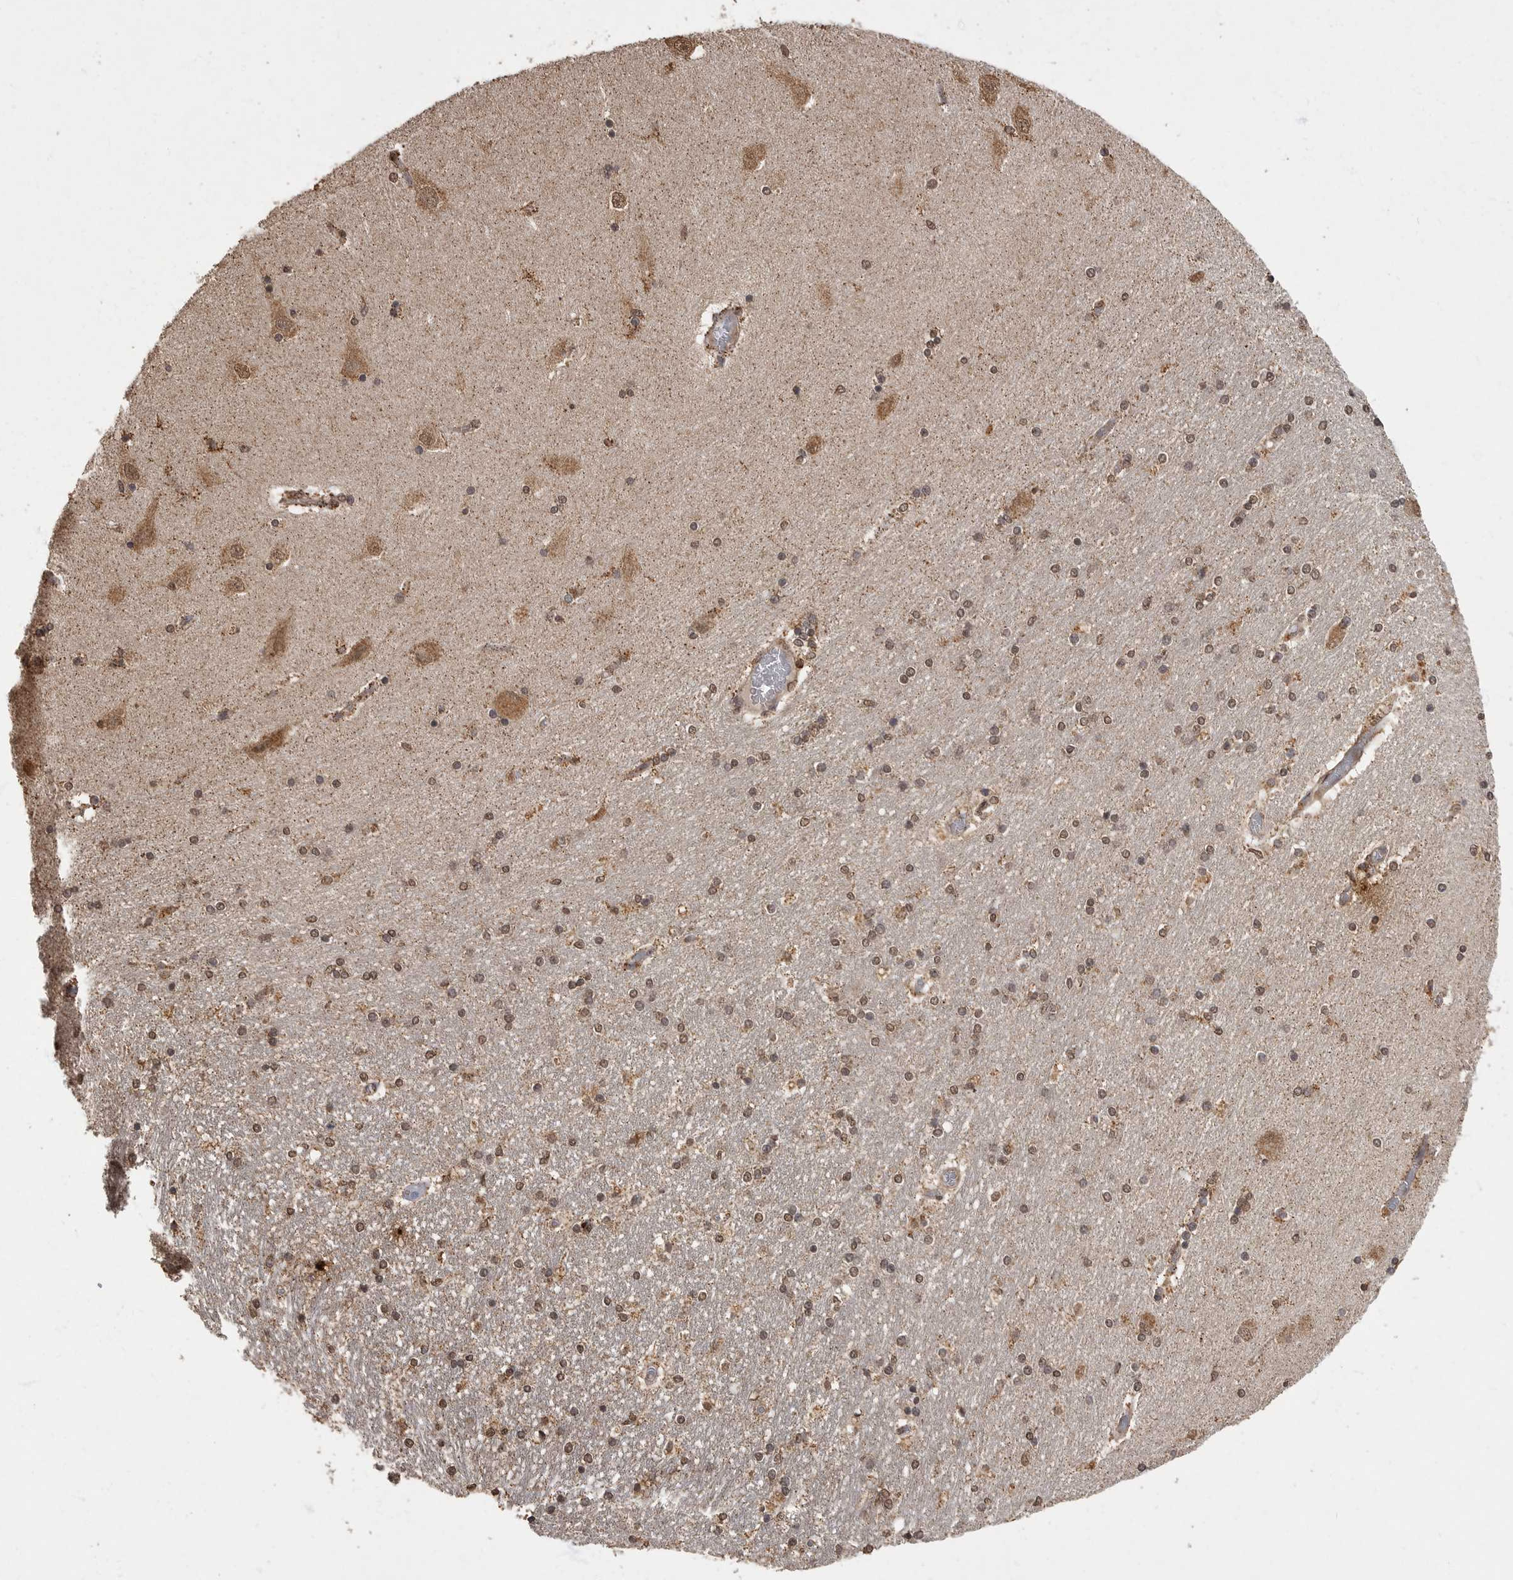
{"staining": {"intensity": "moderate", "quantity": ">75%", "location": "cytoplasmic/membranous,nuclear"}, "tissue": "hippocampus", "cell_type": "Glial cells", "image_type": "normal", "snomed": [{"axis": "morphology", "description": "Normal tissue, NOS"}, {"axis": "topography", "description": "Hippocampus"}], "caption": "The histopathology image reveals a brown stain indicating the presence of a protein in the cytoplasmic/membranous,nuclear of glial cells in hippocampus. (DAB = brown stain, brightfield microscopy at high magnification).", "gene": "MAFG", "patient": {"sex": "female", "age": 54}}